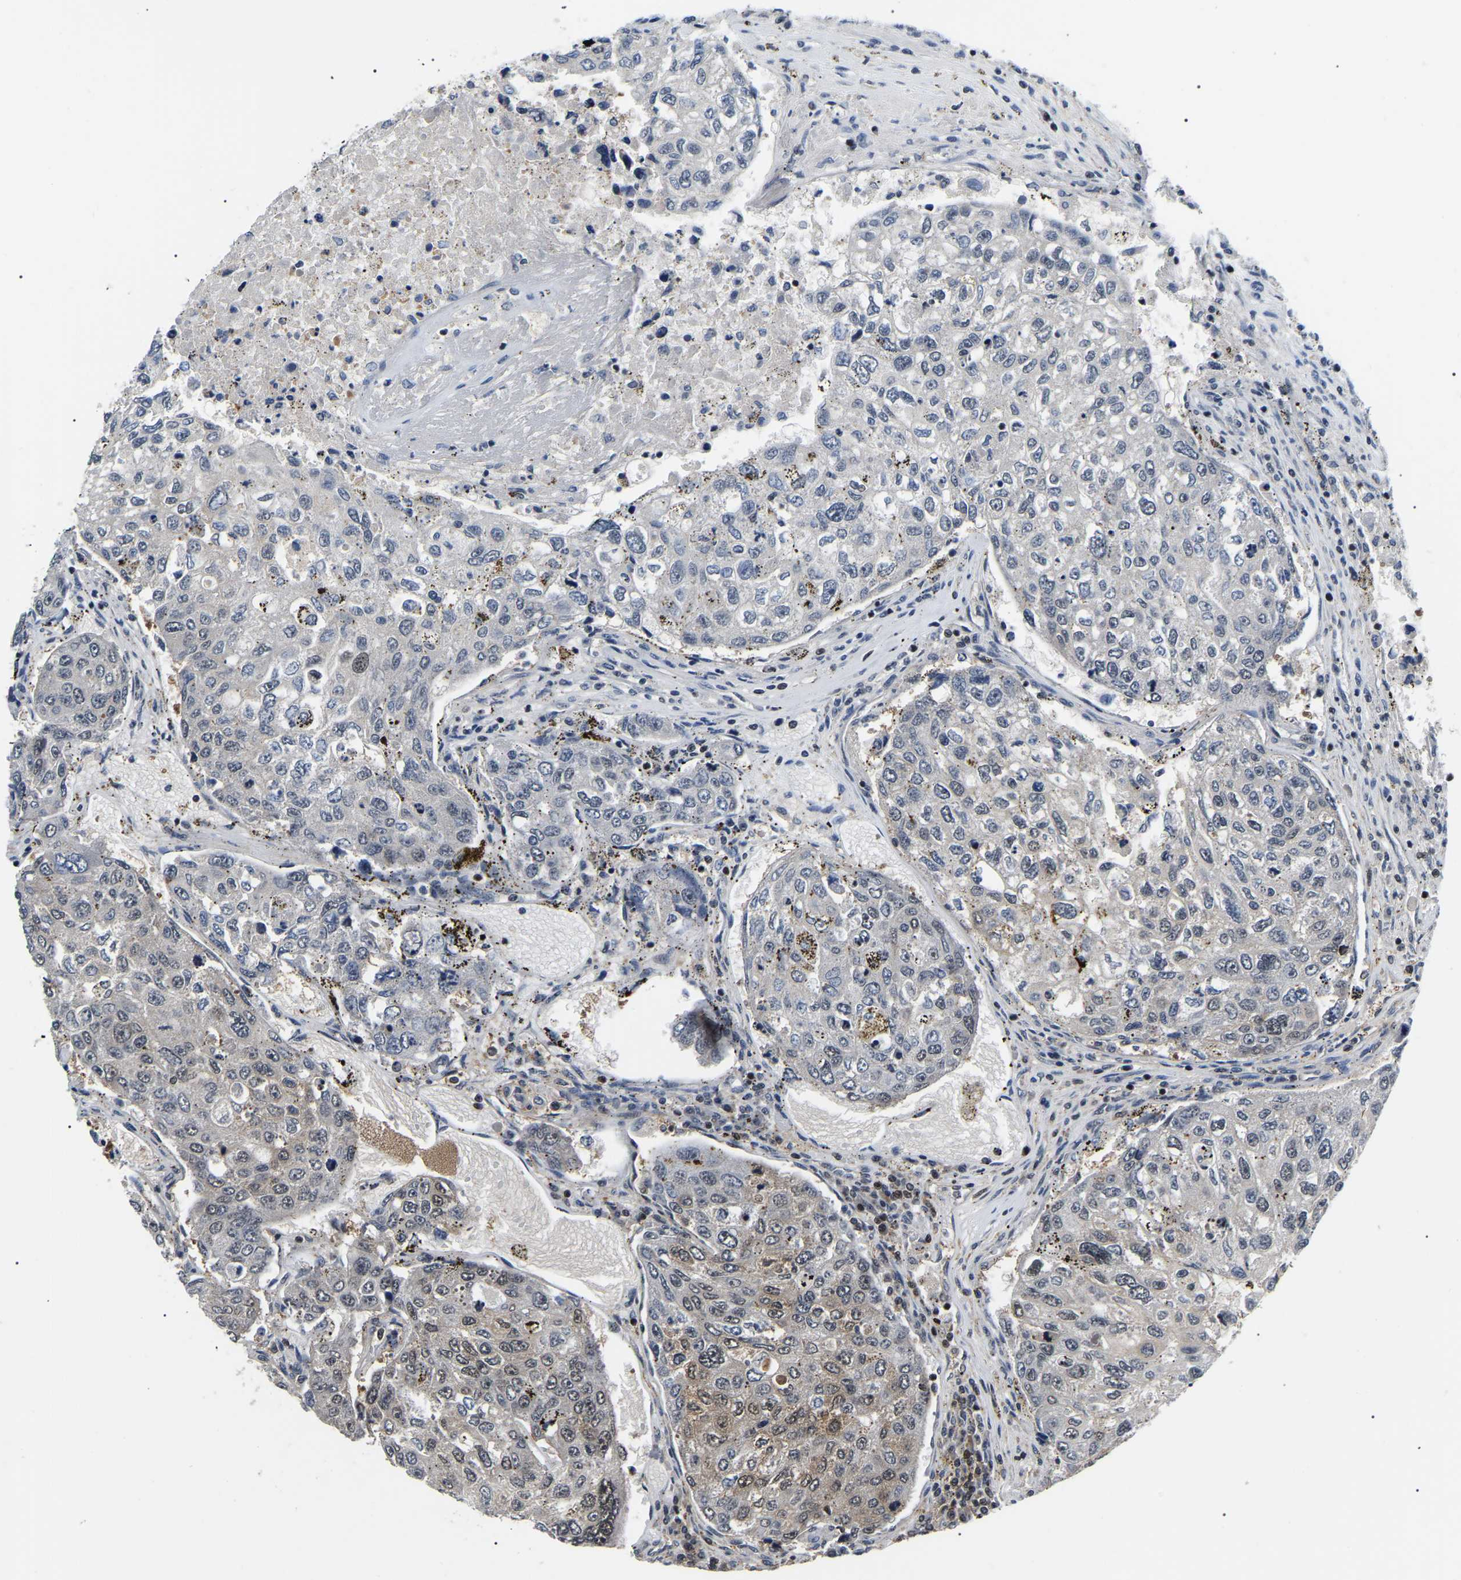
{"staining": {"intensity": "moderate", "quantity": "25%-75%", "location": "nuclear"}, "tissue": "urothelial cancer", "cell_type": "Tumor cells", "image_type": "cancer", "snomed": [{"axis": "morphology", "description": "Urothelial carcinoma, High grade"}, {"axis": "topography", "description": "Lymph node"}, {"axis": "topography", "description": "Urinary bladder"}], "caption": "Immunohistochemistry (IHC) (DAB) staining of human high-grade urothelial carcinoma reveals moderate nuclear protein positivity in about 25%-75% of tumor cells.", "gene": "RRP1B", "patient": {"sex": "male", "age": 51}}